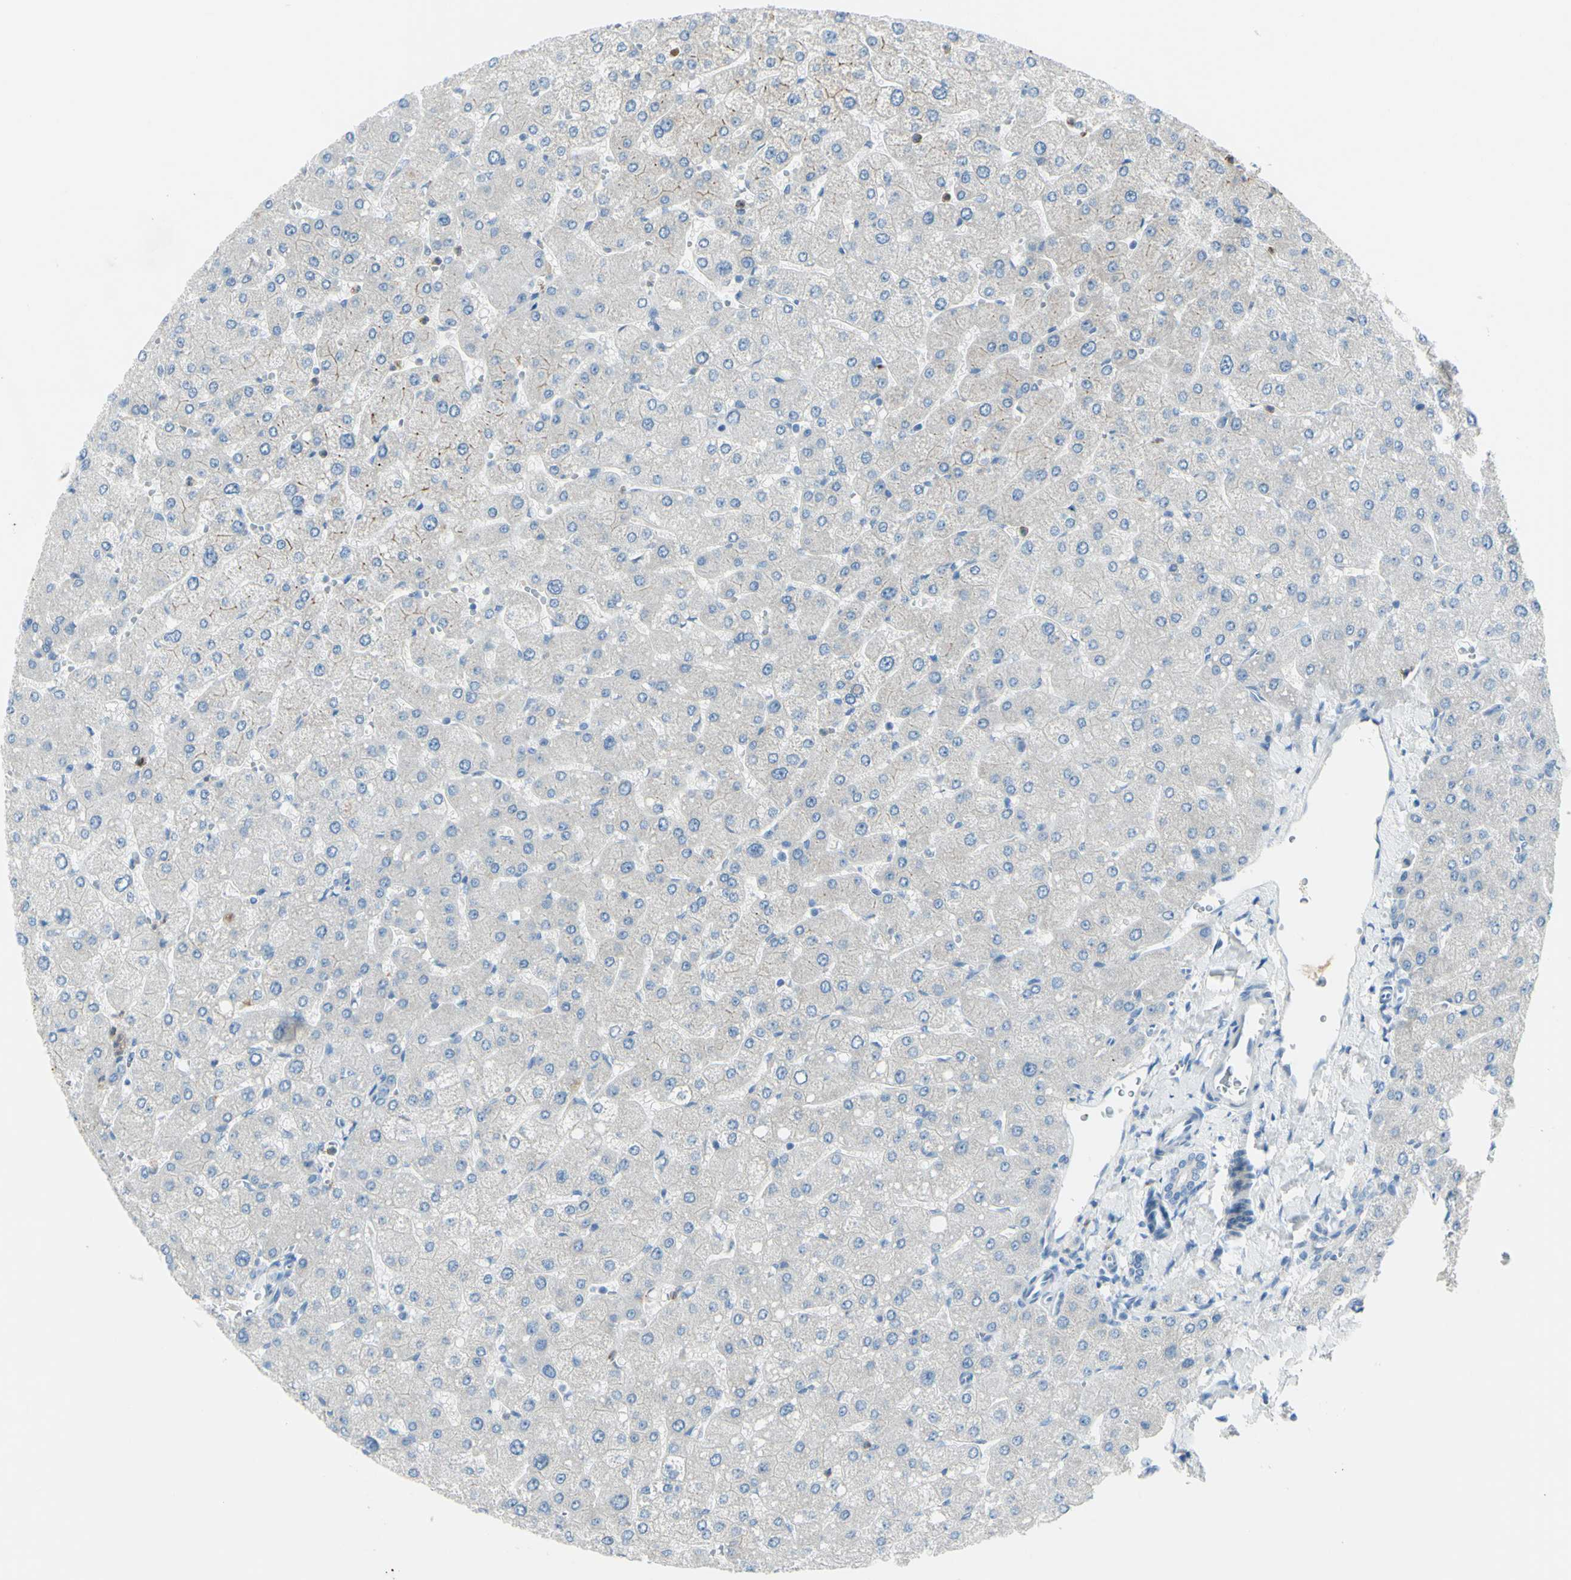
{"staining": {"intensity": "negative", "quantity": "none", "location": "none"}, "tissue": "liver", "cell_type": "Cholangiocytes", "image_type": "normal", "snomed": [{"axis": "morphology", "description": "Normal tissue, NOS"}, {"axis": "topography", "description": "Liver"}], "caption": "Cholangiocytes show no significant protein staining in normal liver. (DAB immunohistochemistry with hematoxylin counter stain).", "gene": "ZNF557", "patient": {"sex": "male", "age": 55}}